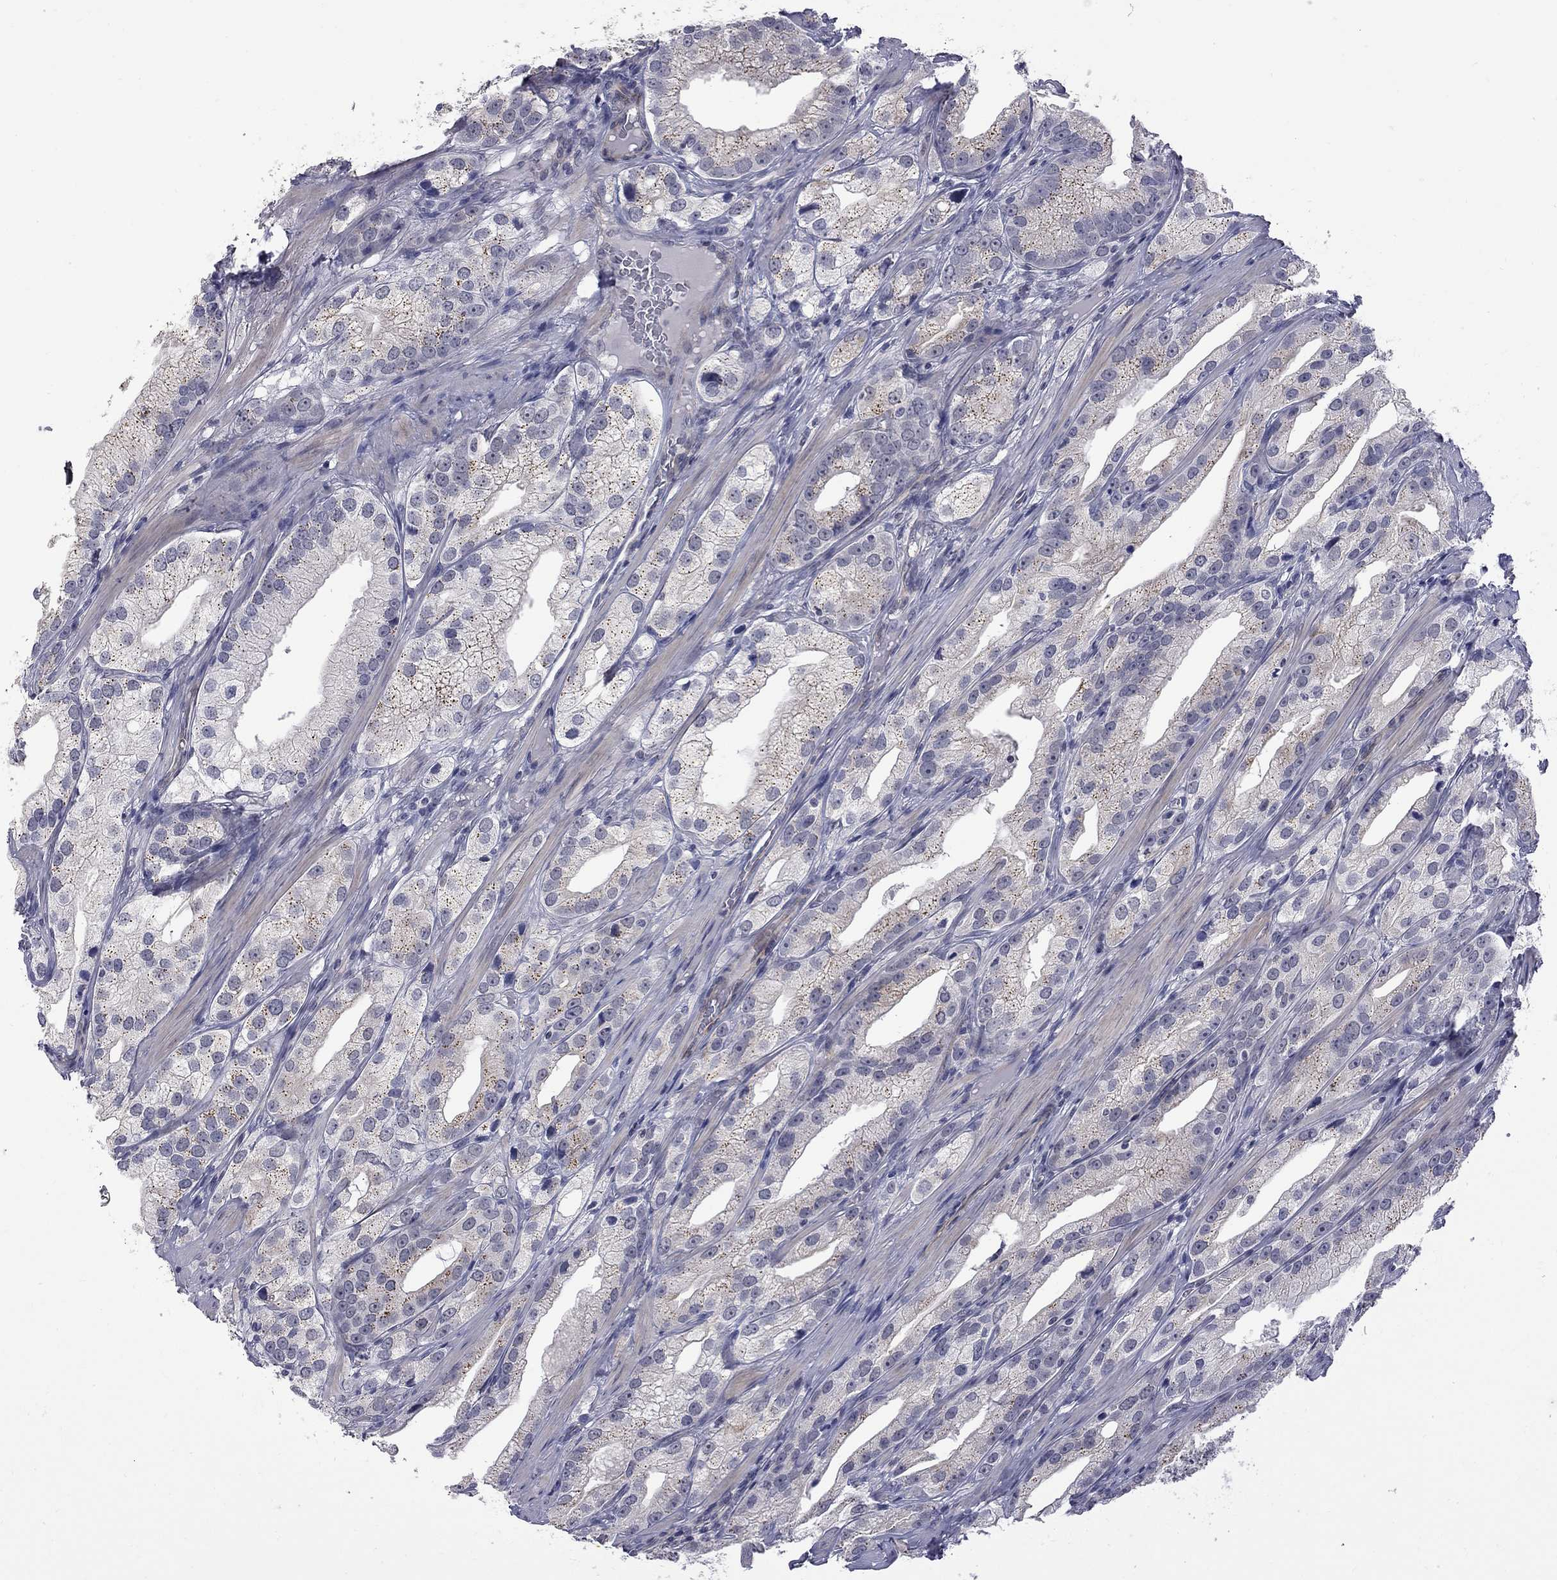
{"staining": {"intensity": "negative", "quantity": "none", "location": "none"}, "tissue": "prostate cancer", "cell_type": "Tumor cells", "image_type": "cancer", "snomed": [{"axis": "morphology", "description": "Adenocarcinoma, High grade"}, {"axis": "topography", "description": "Prostate and seminal vesicle, NOS"}], "caption": "This is an immunohistochemistry (IHC) image of prostate cancer (adenocarcinoma (high-grade)). There is no expression in tumor cells.", "gene": "GSG1L", "patient": {"sex": "male", "age": 62}}